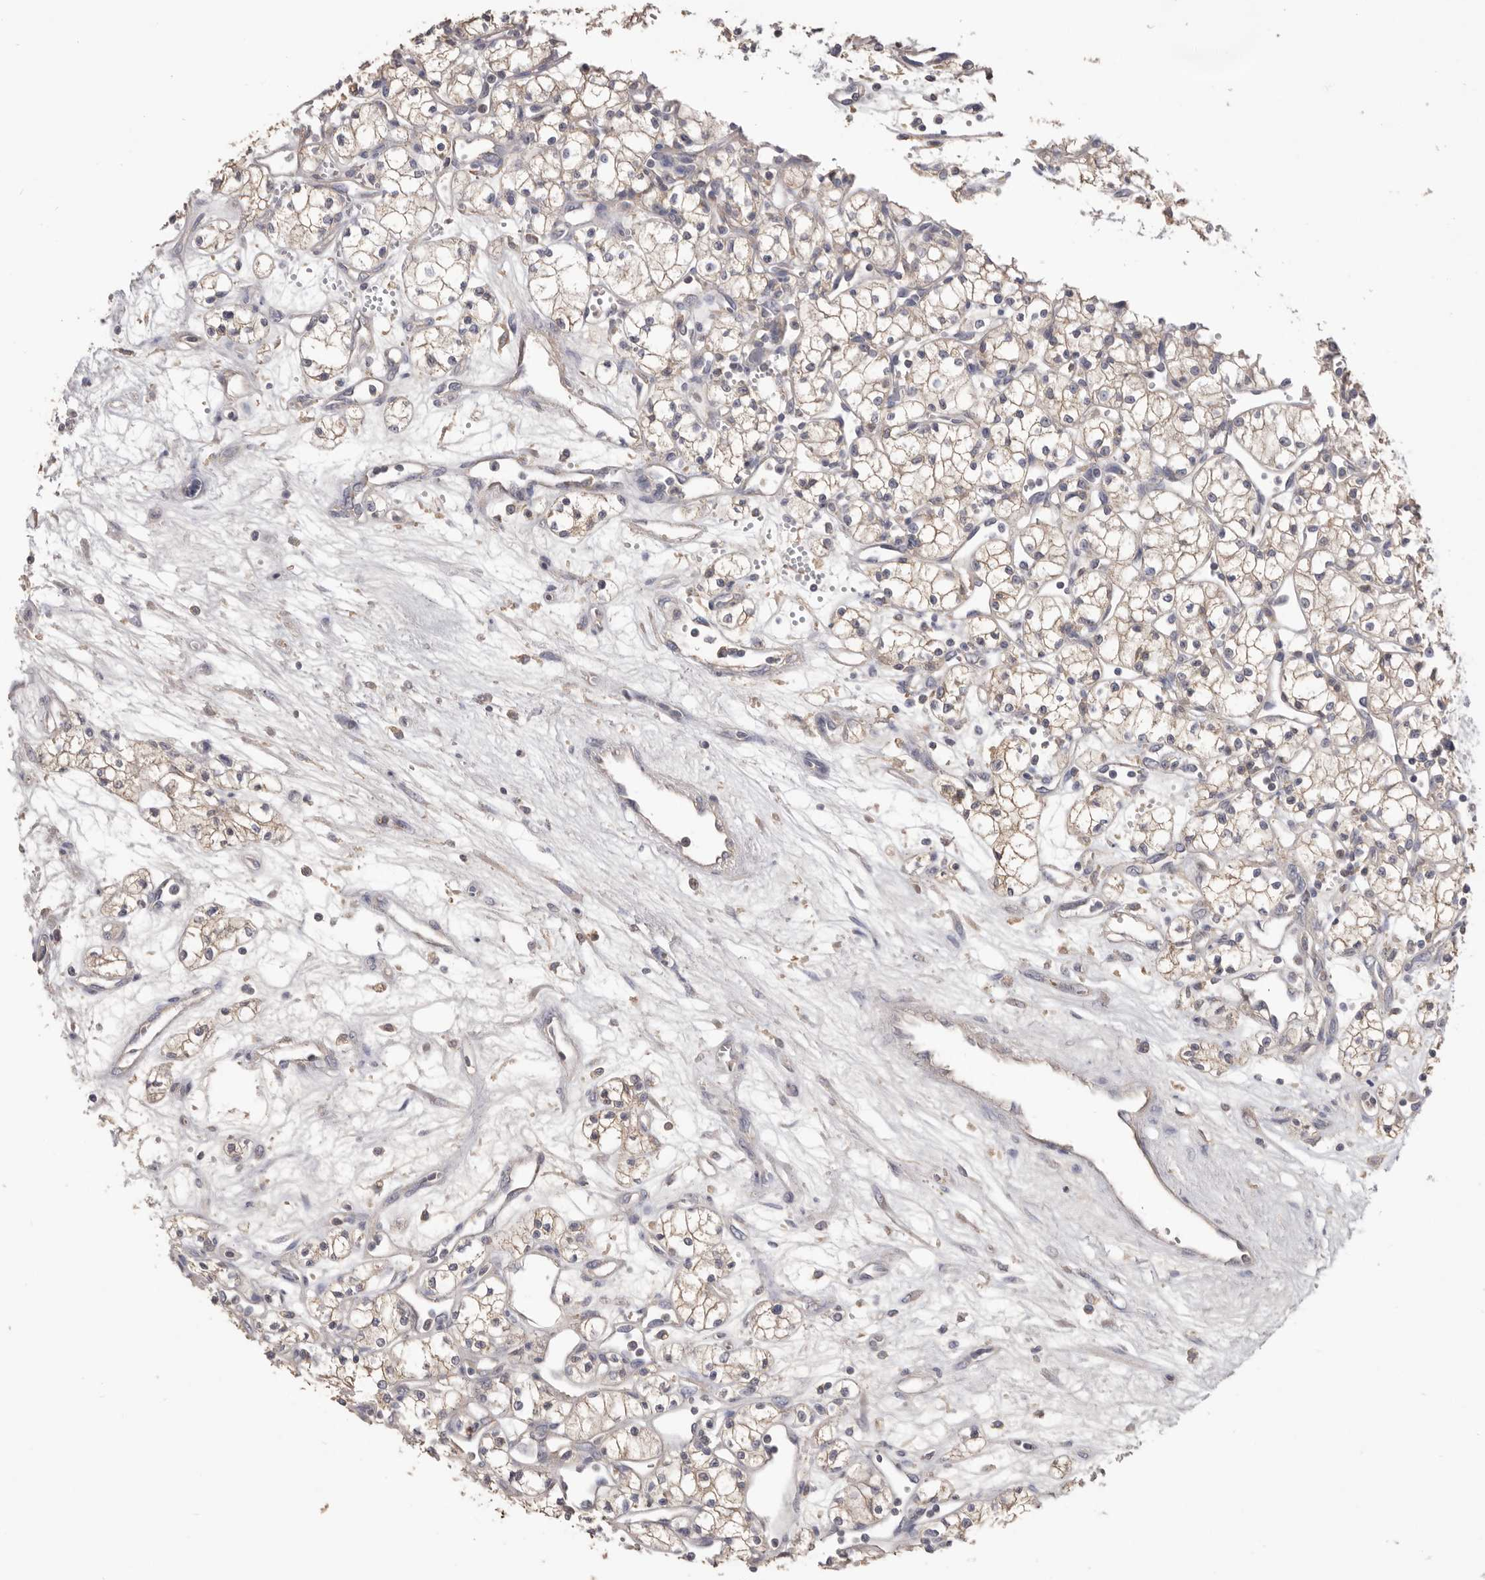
{"staining": {"intensity": "weak", "quantity": ">75%", "location": "cytoplasmic/membranous"}, "tissue": "renal cancer", "cell_type": "Tumor cells", "image_type": "cancer", "snomed": [{"axis": "morphology", "description": "Adenocarcinoma, NOS"}, {"axis": "topography", "description": "Kidney"}], "caption": "A brown stain shows weak cytoplasmic/membranous positivity of a protein in renal cancer (adenocarcinoma) tumor cells.", "gene": "HCAR2", "patient": {"sex": "male", "age": 59}}